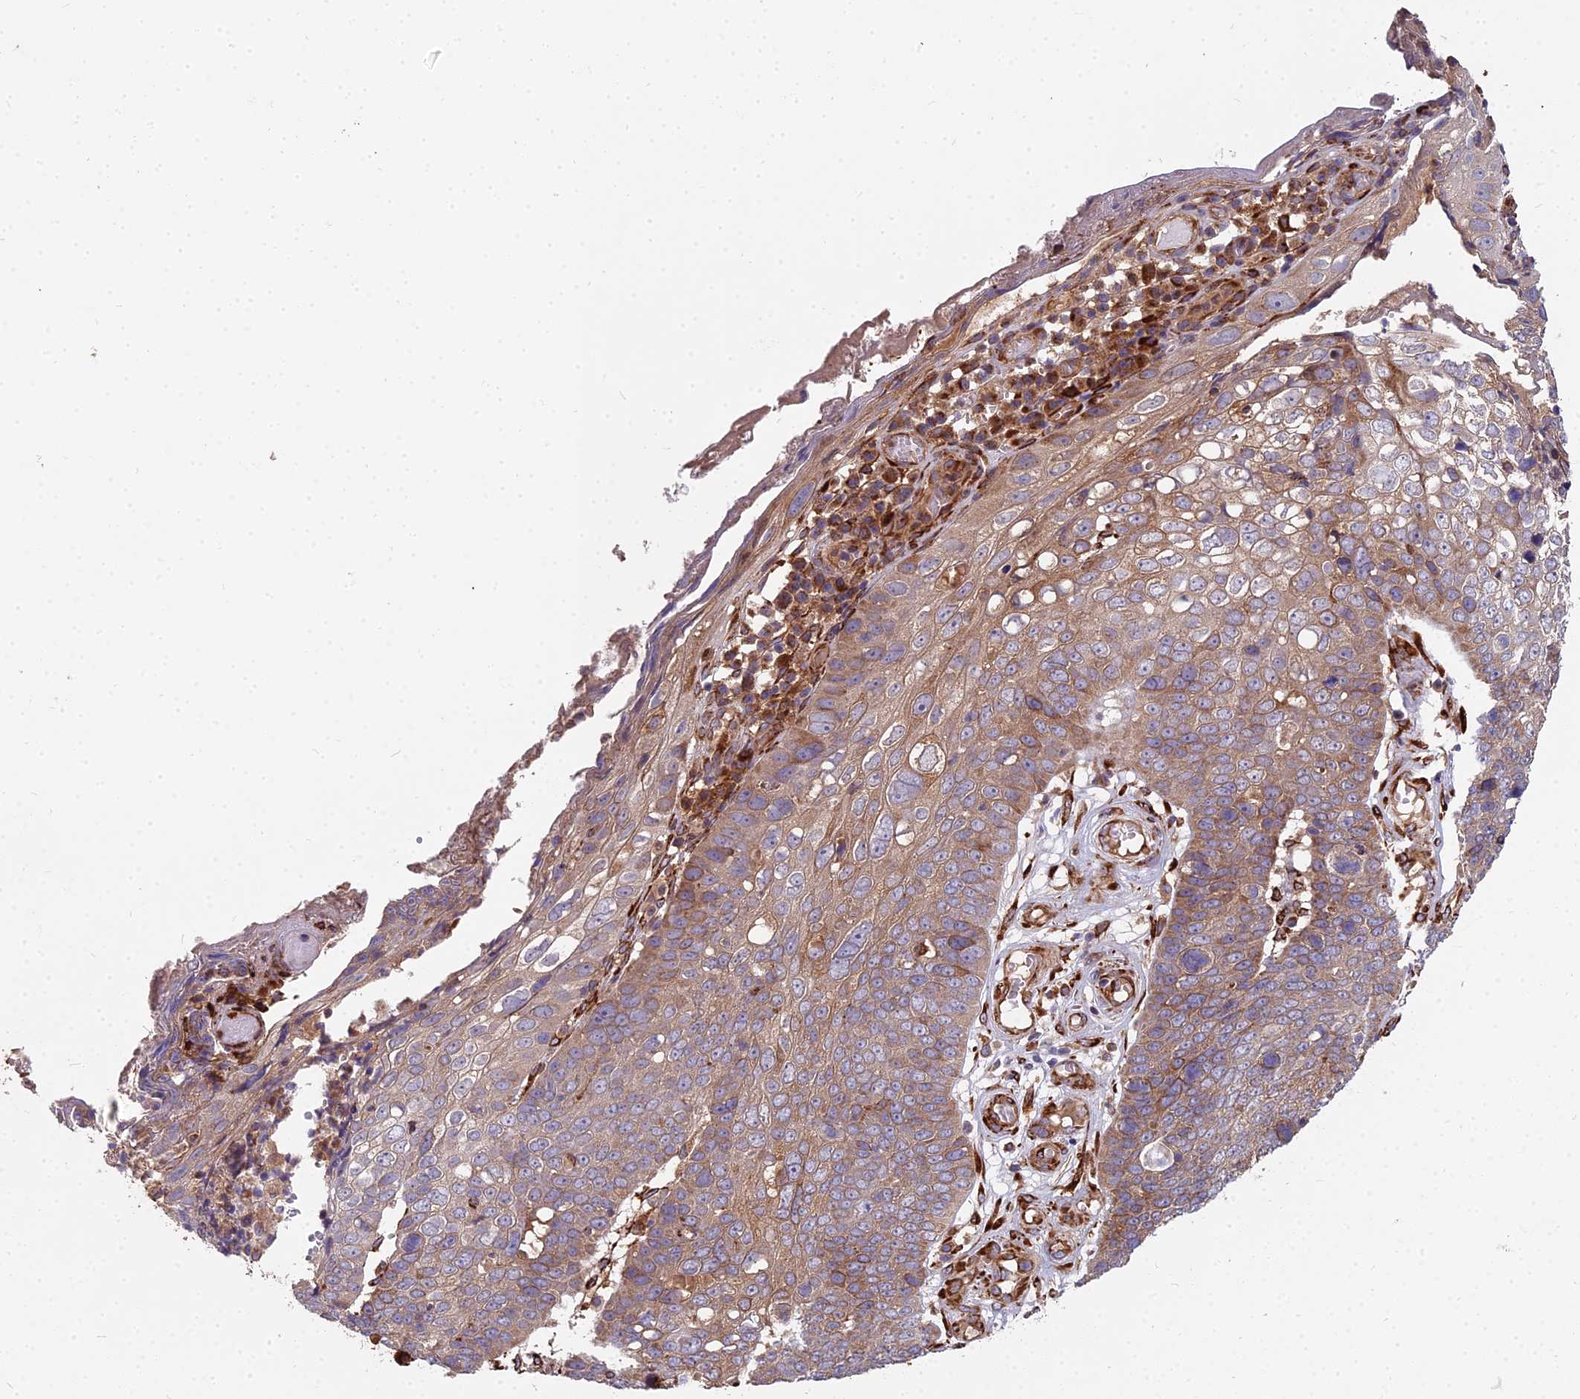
{"staining": {"intensity": "moderate", "quantity": "25%-75%", "location": "cytoplasmic/membranous"}, "tissue": "skin cancer", "cell_type": "Tumor cells", "image_type": "cancer", "snomed": [{"axis": "morphology", "description": "Squamous cell carcinoma, NOS"}, {"axis": "topography", "description": "Skin"}], "caption": "A photomicrograph of skin cancer (squamous cell carcinoma) stained for a protein exhibits moderate cytoplasmic/membranous brown staining in tumor cells.", "gene": "NDUFAF7", "patient": {"sex": "male", "age": 71}}